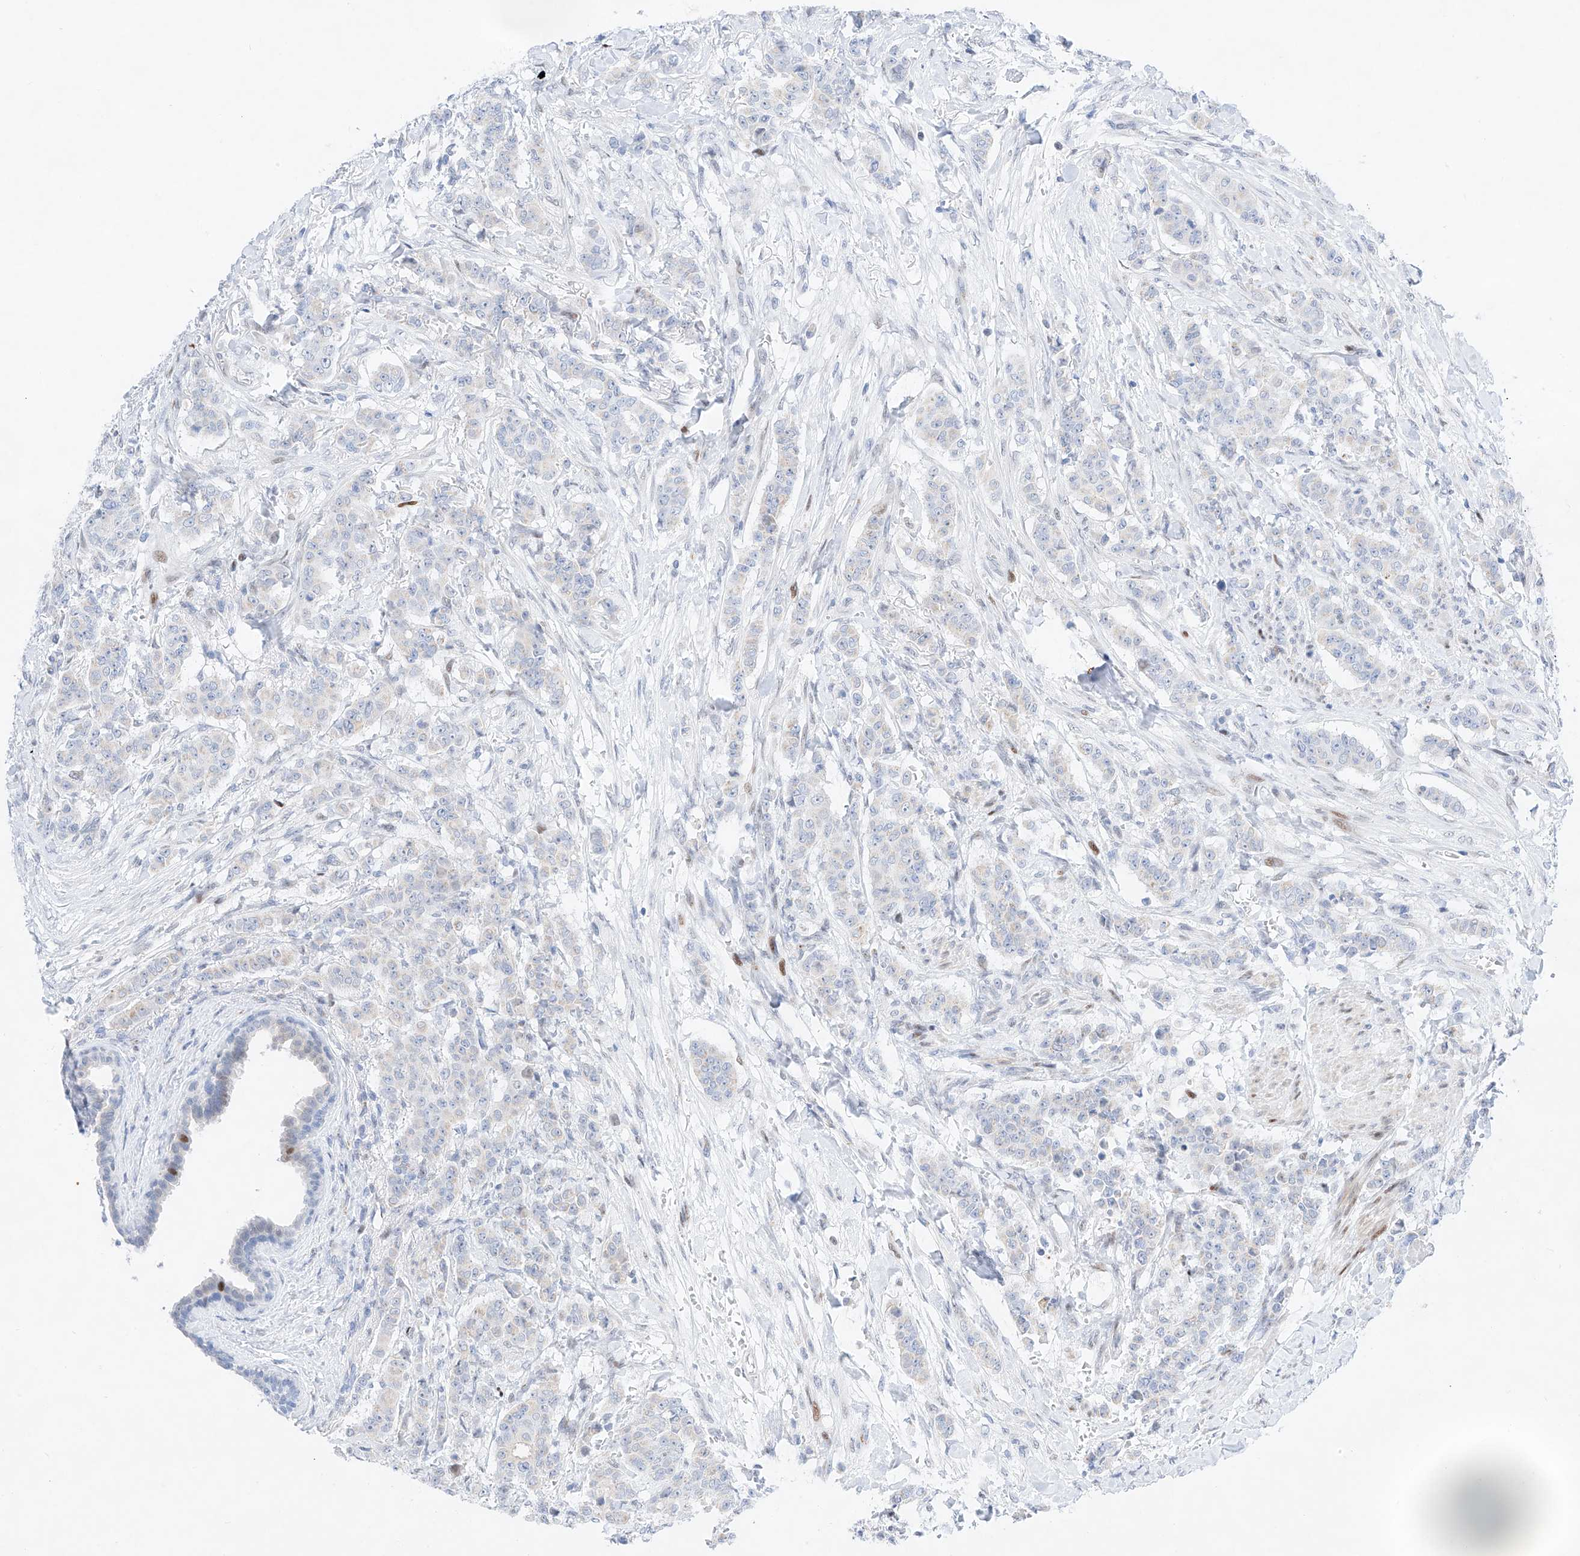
{"staining": {"intensity": "negative", "quantity": "none", "location": "none"}, "tissue": "breast cancer", "cell_type": "Tumor cells", "image_type": "cancer", "snomed": [{"axis": "morphology", "description": "Duct carcinoma"}, {"axis": "topography", "description": "Breast"}], "caption": "Infiltrating ductal carcinoma (breast) was stained to show a protein in brown. There is no significant positivity in tumor cells.", "gene": "NT5C3B", "patient": {"sex": "female", "age": 40}}